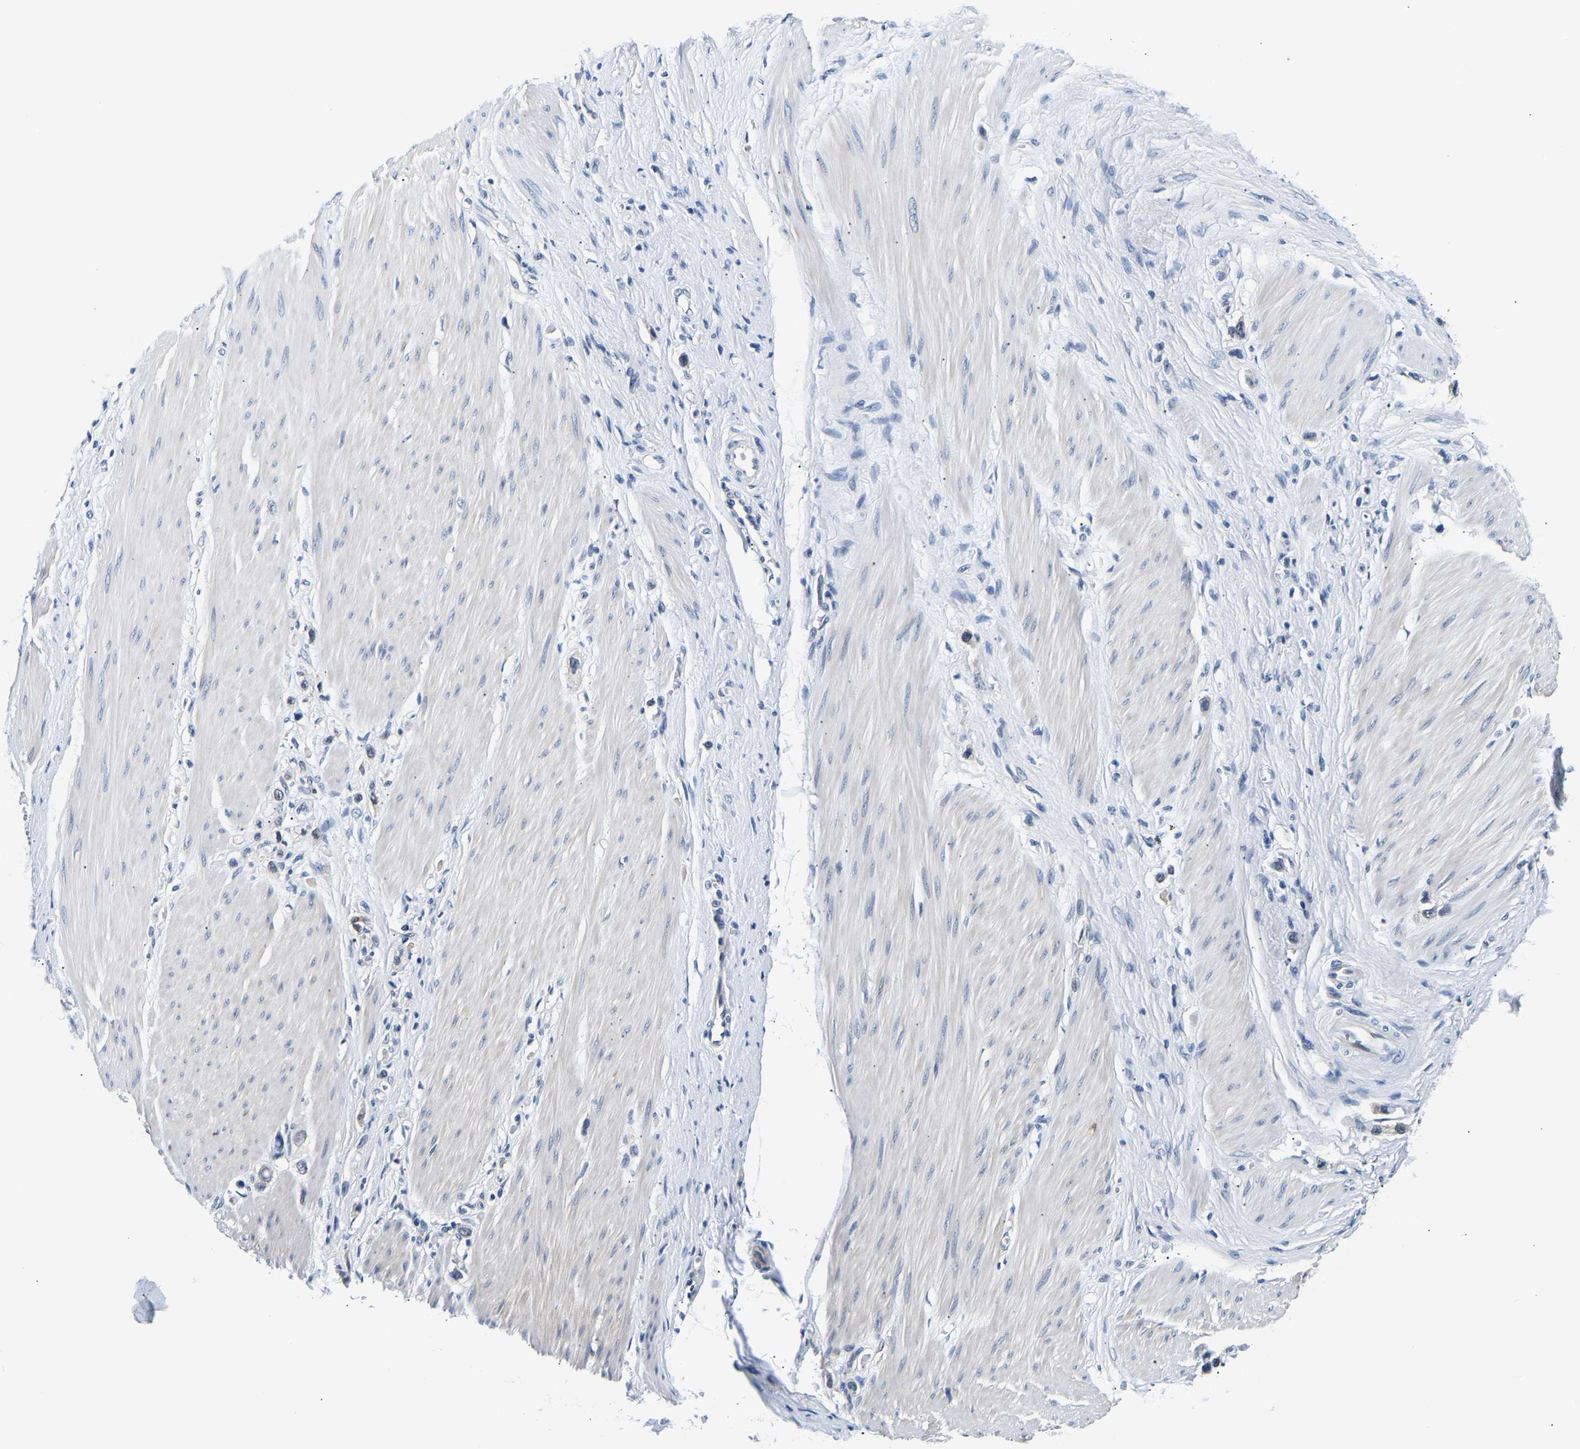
{"staining": {"intensity": "negative", "quantity": "none", "location": "none"}, "tissue": "stomach cancer", "cell_type": "Tumor cells", "image_type": "cancer", "snomed": [{"axis": "morphology", "description": "Adenocarcinoma, NOS"}, {"axis": "topography", "description": "Stomach"}], "caption": "Immunohistochemical staining of stomach cancer demonstrates no significant staining in tumor cells.", "gene": "UCHL3", "patient": {"sex": "female", "age": 65}}